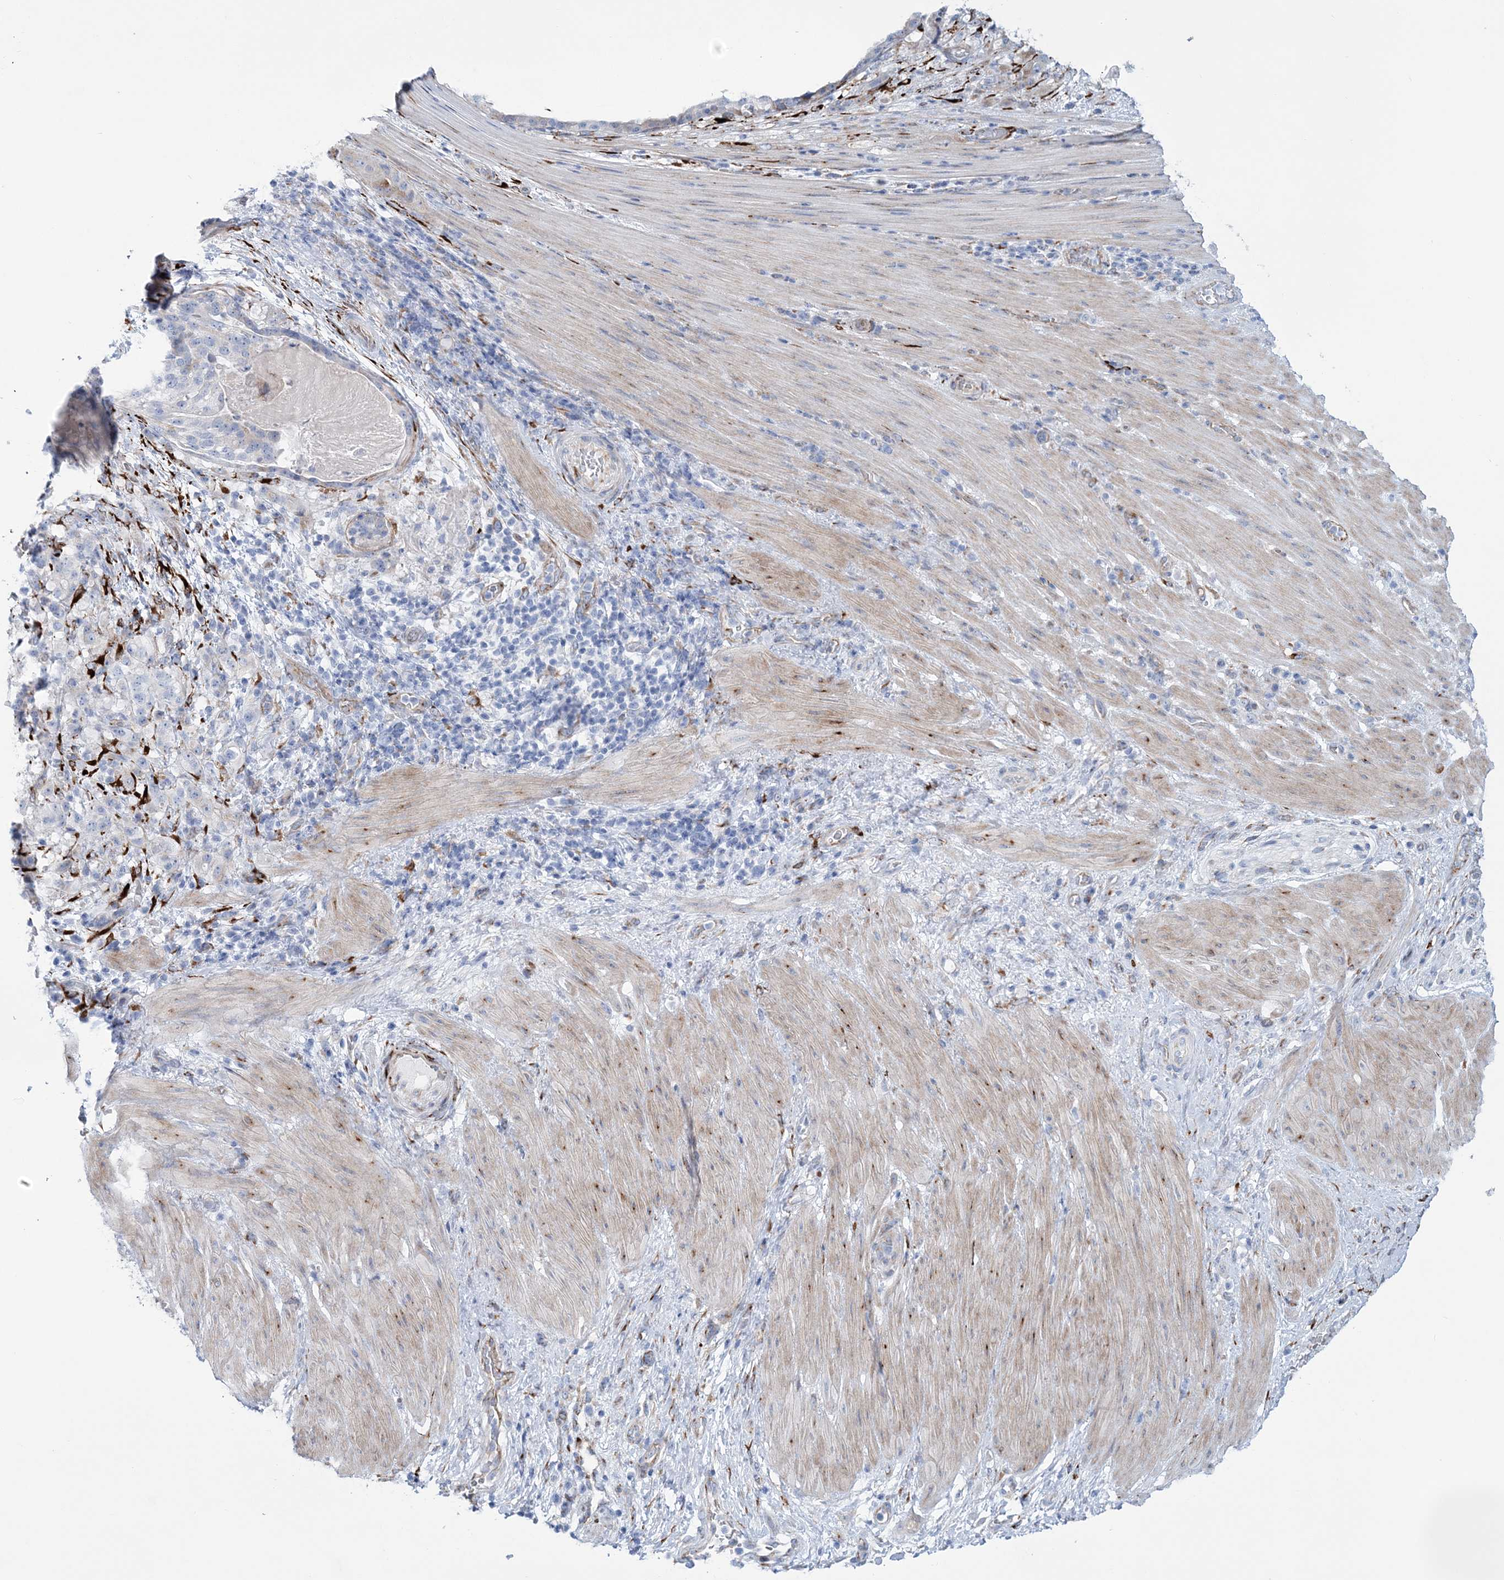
{"staining": {"intensity": "weak", "quantity": "<25%", "location": "cytoplasmic/membranous"}, "tissue": "stomach cancer", "cell_type": "Tumor cells", "image_type": "cancer", "snomed": [{"axis": "morphology", "description": "Adenocarcinoma, NOS"}, {"axis": "topography", "description": "Stomach"}], "caption": "This histopathology image is of adenocarcinoma (stomach) stained with IHC to label a protein in brown with the nuclei are counter-stained blue. There is no staining in tumor cells.", "gene": "RAB11FIP5", "patient": {"sex": "male", "age": 48}}